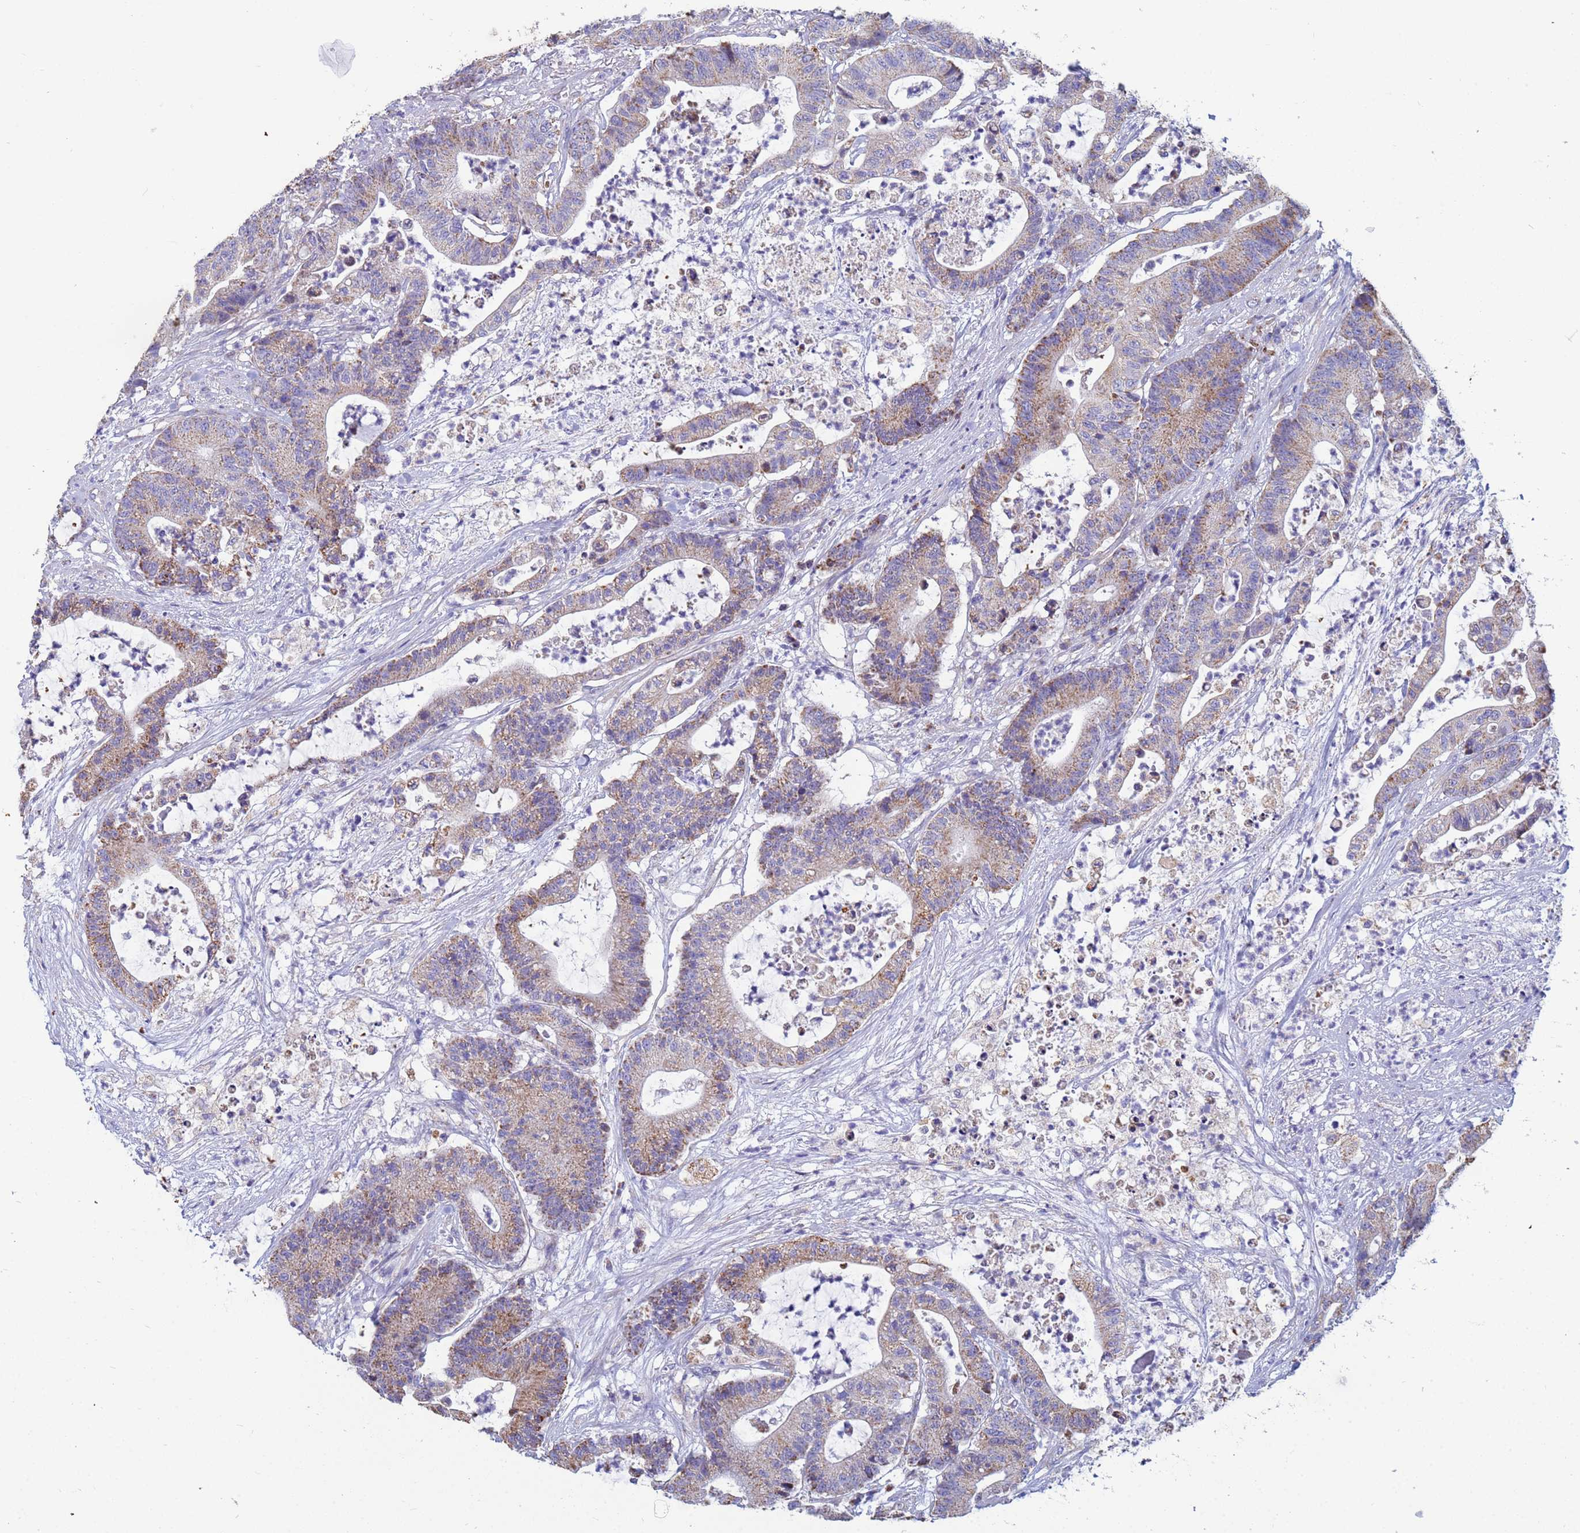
{"staining": {"intensity": "moderate", "quantity": "25%-75%", "location": "cytoplasmic/membranous"}, "tissue": "colorectal cancer", "cell_type": "Tumor cells", "image_type": "cancer", "snomed": [{"axis": "morphology", "description": "Adenocarcinoma, NOS"}, {"axis": "topography", "description": "Colon"}], "caption": "Colorectal adenocarcinoma stained with DAB (3,3'-diaminobenzidine) IHC shows medium levels of moderate cytoplasmic/membranous positivity in approximately 25%-75% of tumor cells. The protein is shown in brown color, while the nuclei are stained blue.", "gene": "UQCRH", "patient": {"sex": "female", "age": 84}}